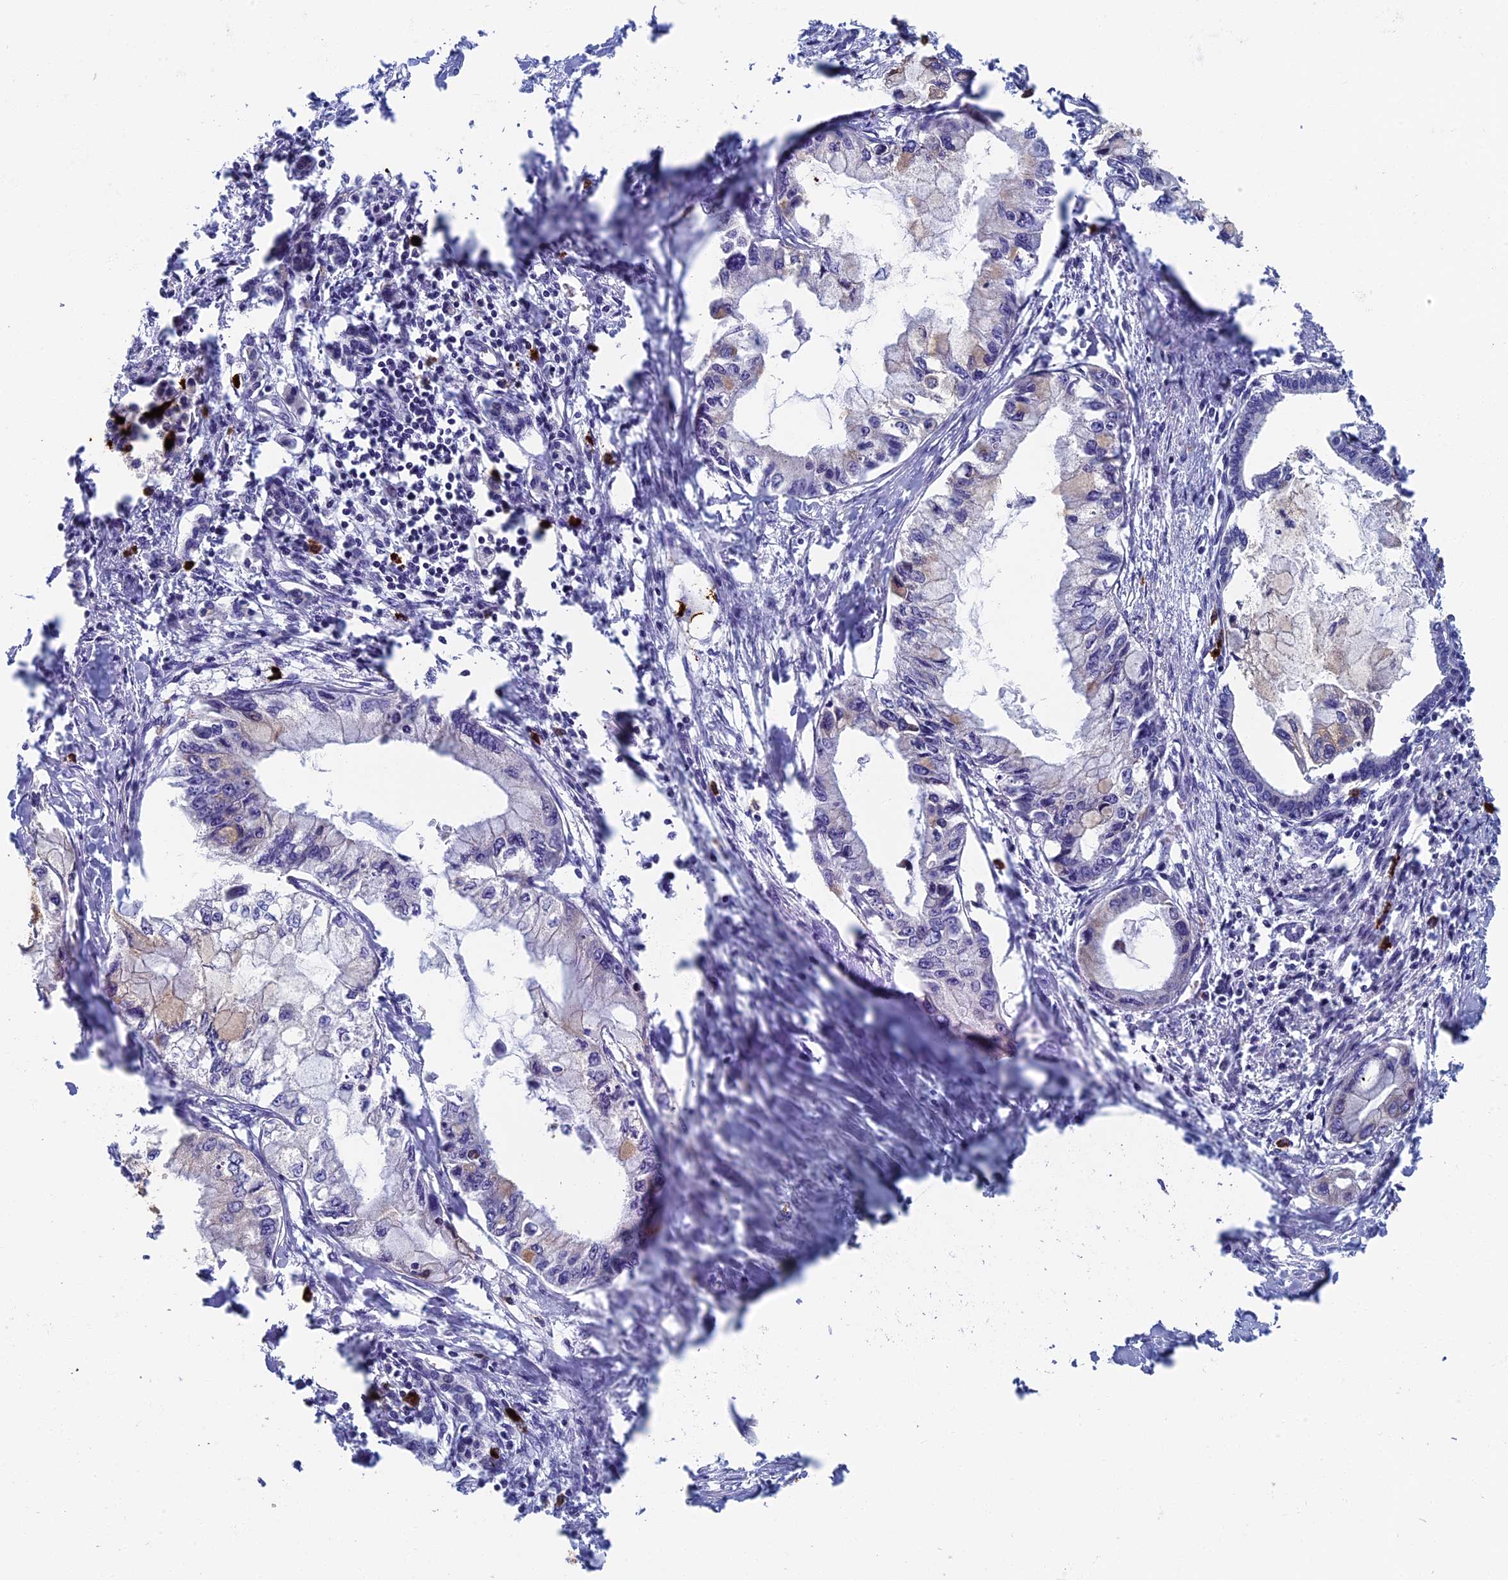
{"staining": {"intensity": "negative", "quantity": "none", "location": "none"}, "tissue": "pancreatic cancer", "cell_type": "Tumor cells", "image_type": "cancer", "snomed": [{"axis": "morphology", "description": "Adenocarcinoma, NOS"}, {"axis": "topography", "description": "Pancreas"}], "caption": "Tumor cells show no significant positivity in pancreatic adenocarcinoma.", "gene": "TNK2", "patient": {"sex": "male", "age": 48}}